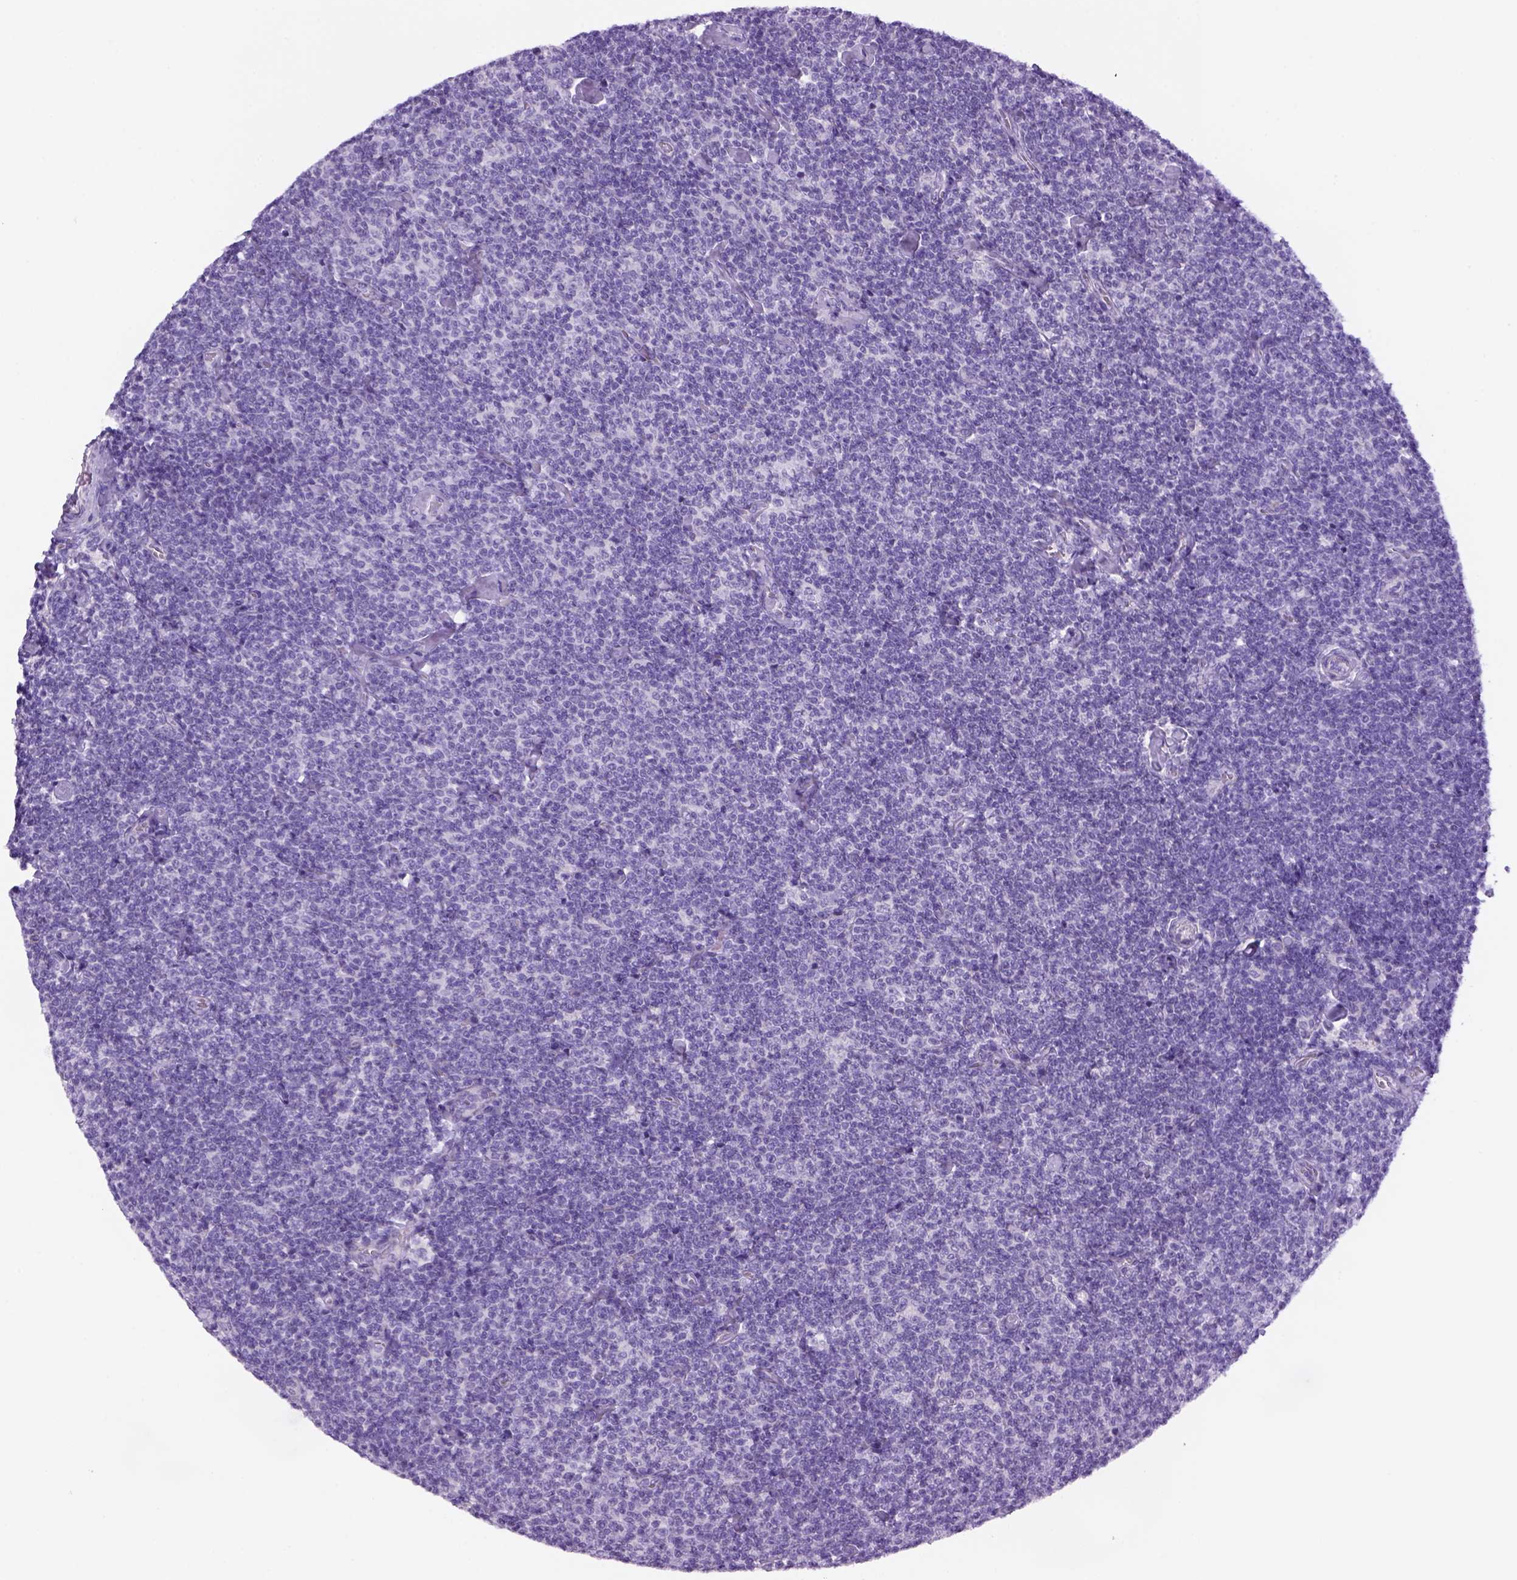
{"staining": {"intensity": "negative", "quantity": "none", "location": "none"}, "tissue": "lymphoma", "cell_type": "Tumor cells", "image_type": "cancer", "snomed": [{"axis": "morphology", "description": "Malignant lymphoma, non-Hodgkin's type, Low grade"}, {"axis": "topography", "description": "Lymph node"}], "caption": "DAB immunohistochemical staining of lymphoma displays no significant expression in tumor cells.", "gene": "DNAH11", "patient": {"sex": "male", "age": 81}}